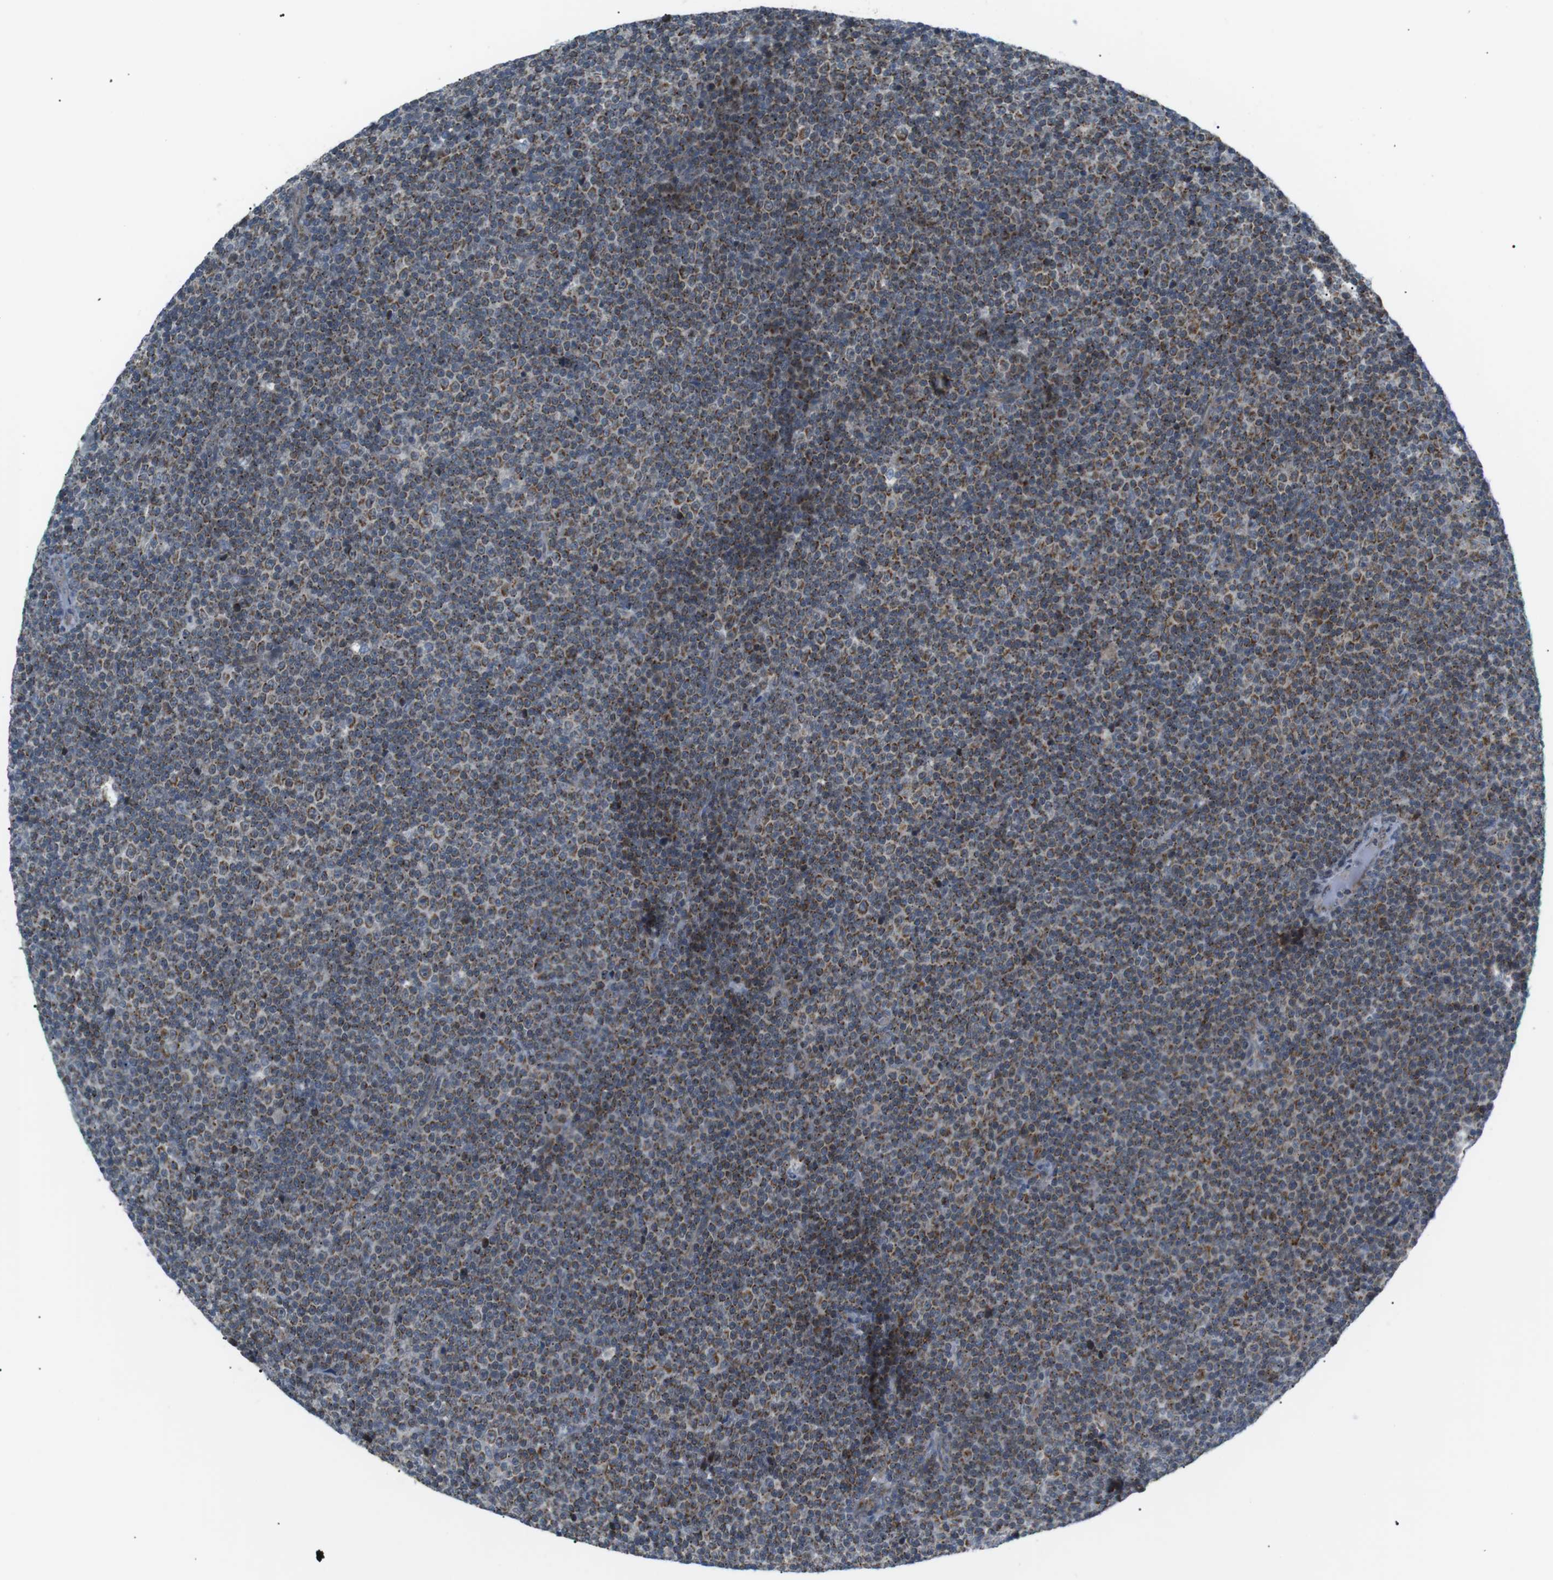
{"staining": {"intensity": "moderate", "quantity": ">75%", "location": "cytoplasmic/membranous"}, "tissue": "lymphoma", "cell_type": "Tumor cells", "image_type": "cancer", "snomed": [{"axis": "morphology", "description": "Malignant lymphoma, non-Hodgkin's type, Low grade"}, {"axis": "topography", "description": "Lymph node"}], "caption": "Human malignant lymphoma, non-Hodgkin's type (low-grade) stained for a protein (brown) exhibits moderate cytoplasmic/membranous positive expression in approximately >75% of tumor cells.", "gene": "ARID5B", "patient": {"sex": "female", "age": 67}}